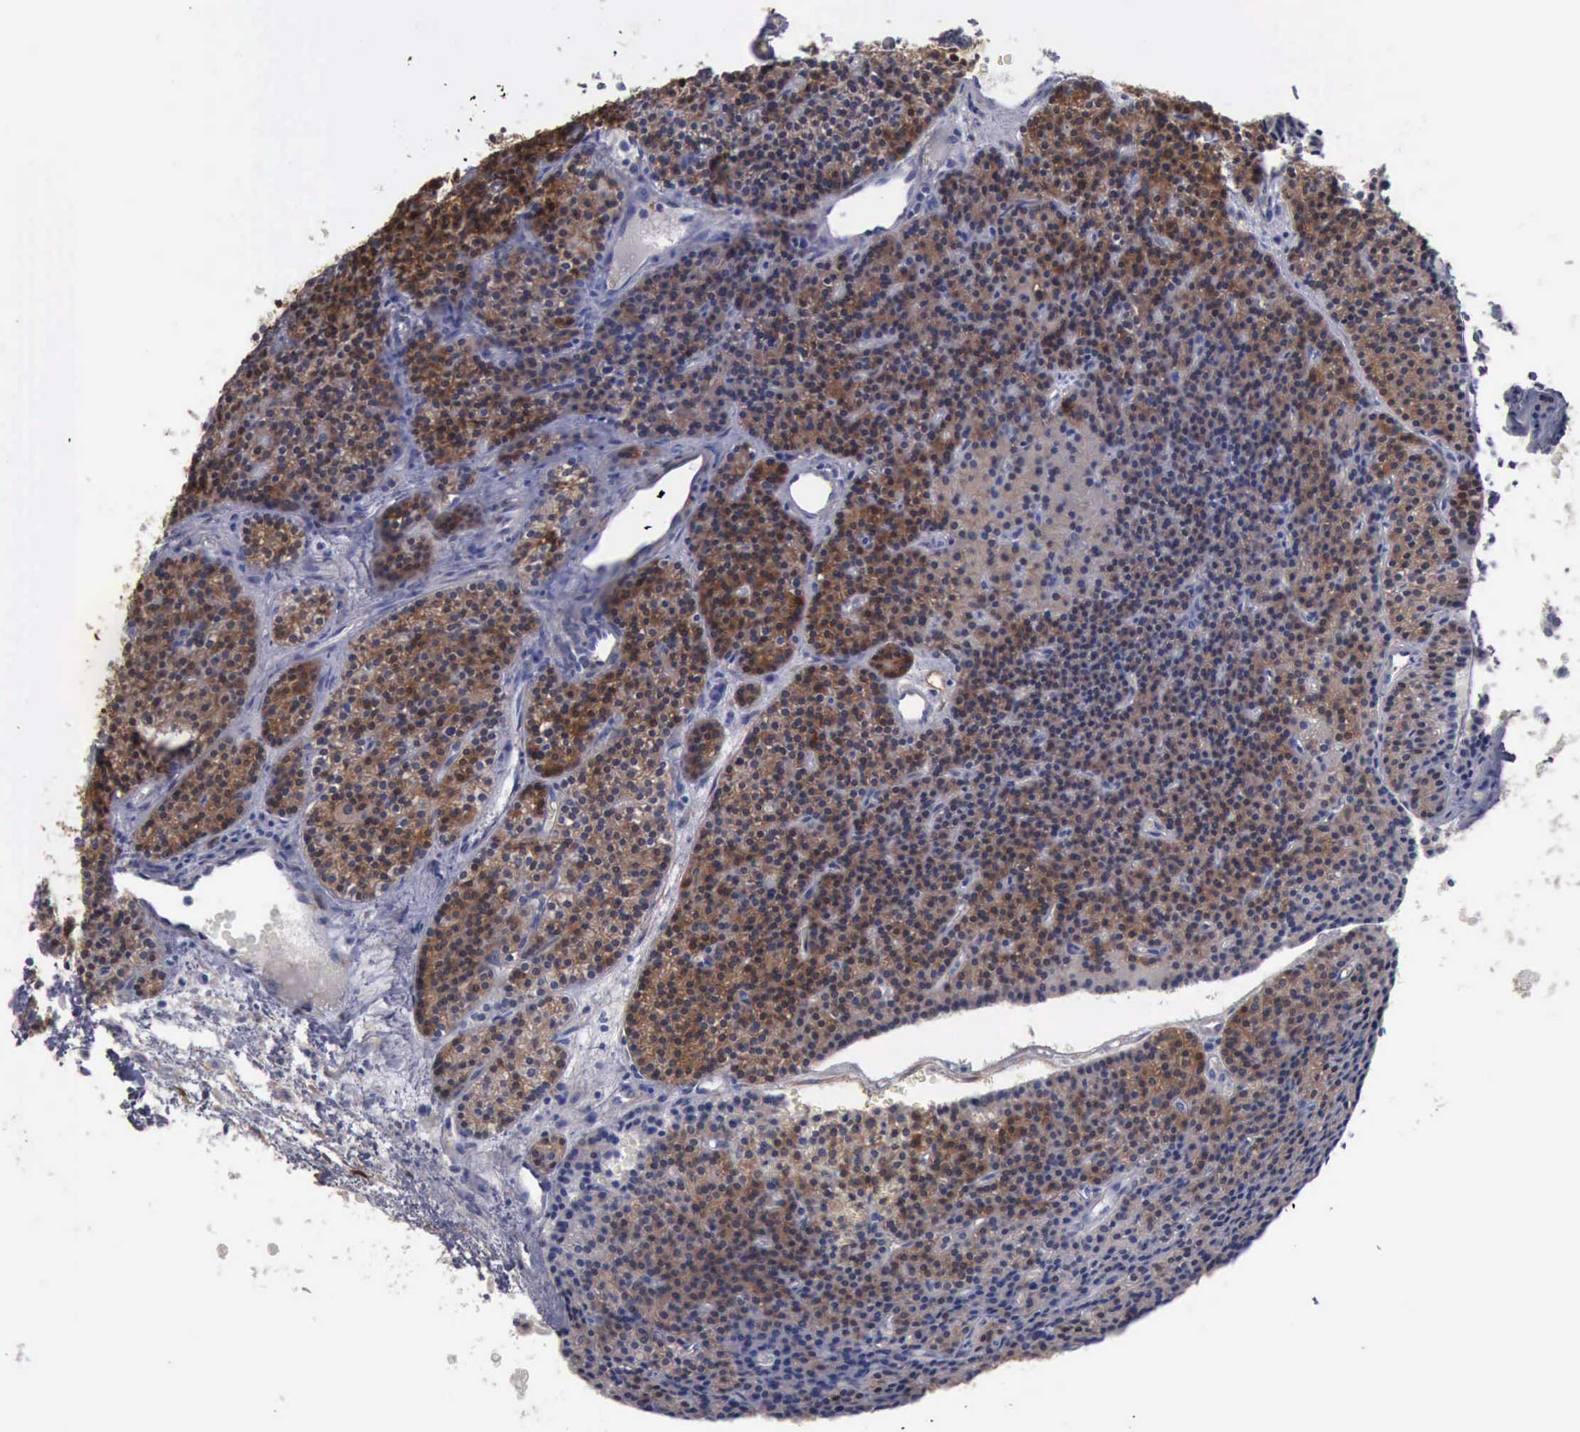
{"staining": {"intensity": "moderate", "quantity": ">75%", "location": "cytoplasmic/membranous"}, "tissue": "parathyroid gland", "cell_type": "Glandular cells", "image_type": "normal", "snomed": [{"axis": "morphology", "description": "Normal tissue, NOS"}, {"axis": "topography", "description": "Parathyroid gland"}], "caption": "About >75% of glandular cells in normal human parathyroid gland reveal moderate cytoplasmic/membranous protein positivity as visualized by brown immunohistochemical staining.", "gene": "FHL1", "patient": {"sex": "male", "age": 57}}